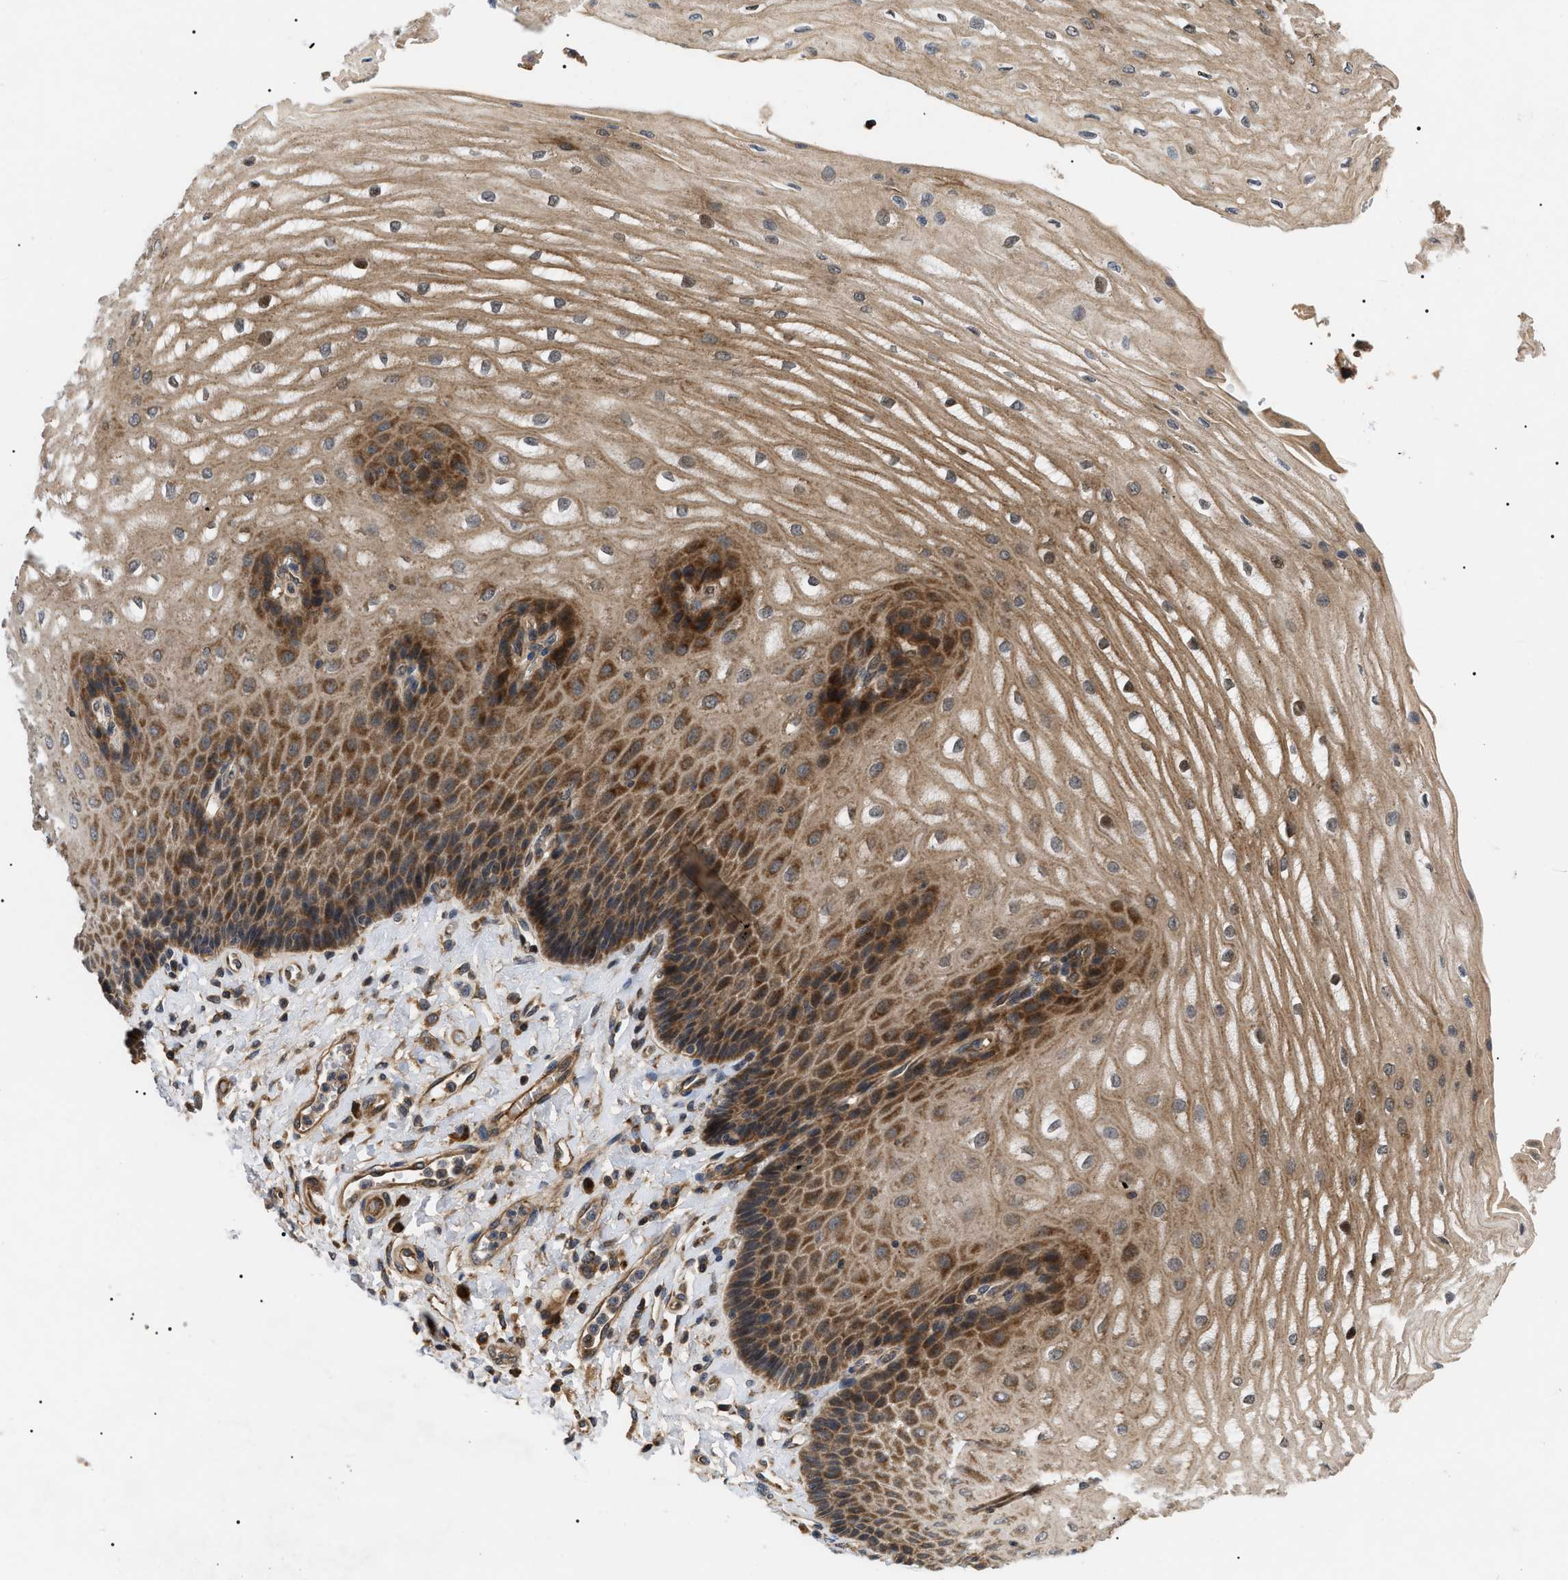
{"staining": {"intensity": "strong", "quantity": ">75%", "location": "cytoplasmic/membranous"}, "tissue": "esophagus", "cell_type": "Squamous epithelial cells", "image_type": "normal", "snomed": [{"axis": "morphology", "description": "Normal tissue, NOS"}, {"axis": "topography", "description": "Esophagus"}], "caption": "Approximately >75% of squamous epithelial cells in benign human esophagus show strong cytoplasmic/membranous protein expression as visualized by brown immunohistochemical staining.", "gene": "ASTL", "patient": {"sex": "male", "age": 54}}